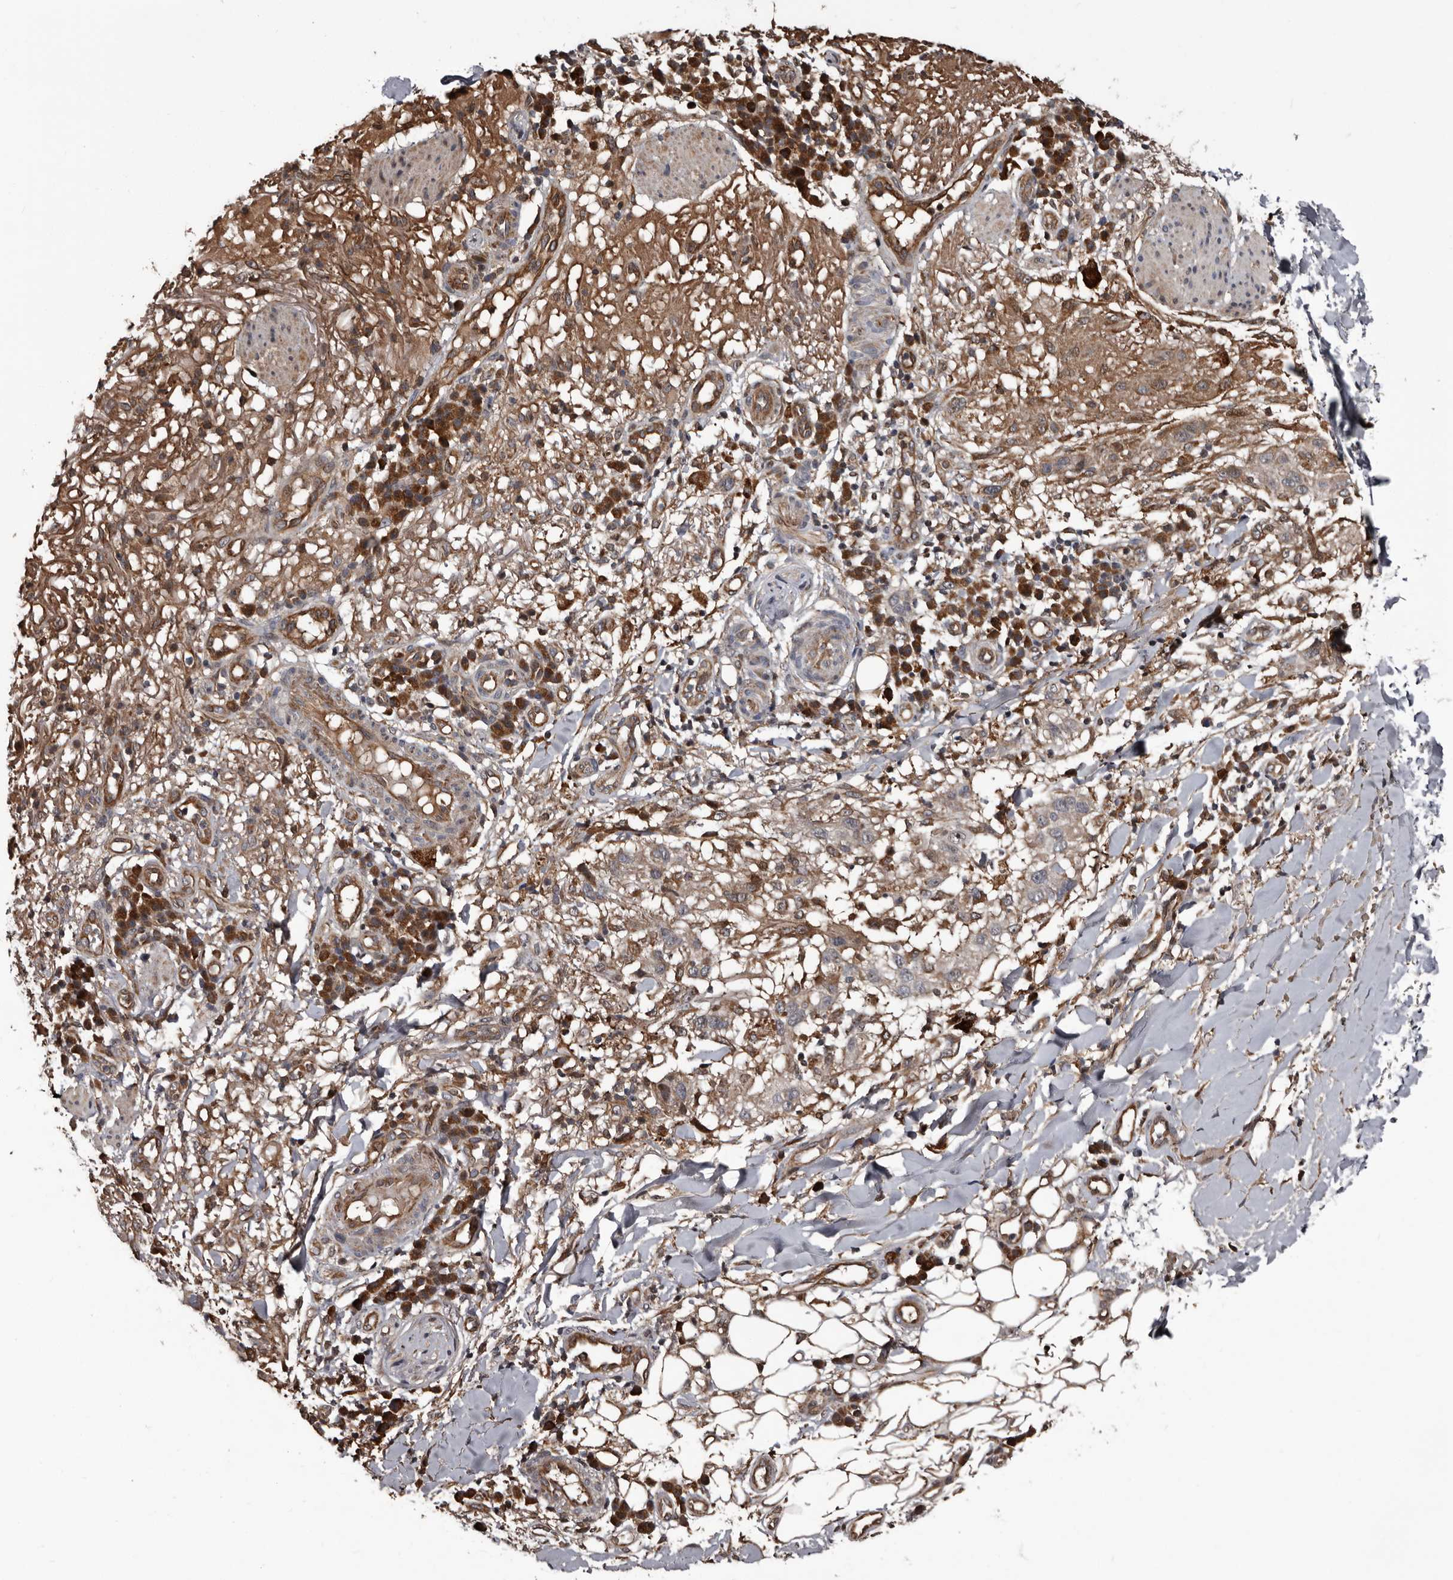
{"staining": {"intensity": "moderate", "quantity": ">75%", "location": "cytoplasmic/membranous"}, "tissue": "skin cancer", "cell_type": "Tumor cells", "image_type": "cancer", "snomed": [{"axis": "morphology", "description": "Normal tissue, NOS"}, {"axis": "morphology", "description": "Squamous cell carcinoma, NOS"}, {"axis": "topography", "description": "Skin"}], "caption": "The photomicrograph displays a brown stain indicating the presence of a protein in the cytoplasmic/membranous of tumor cells in skin squamous cell carcinoma.", "gene": "SERTAD4", "patient": {"sex": "female", "age": 96}}